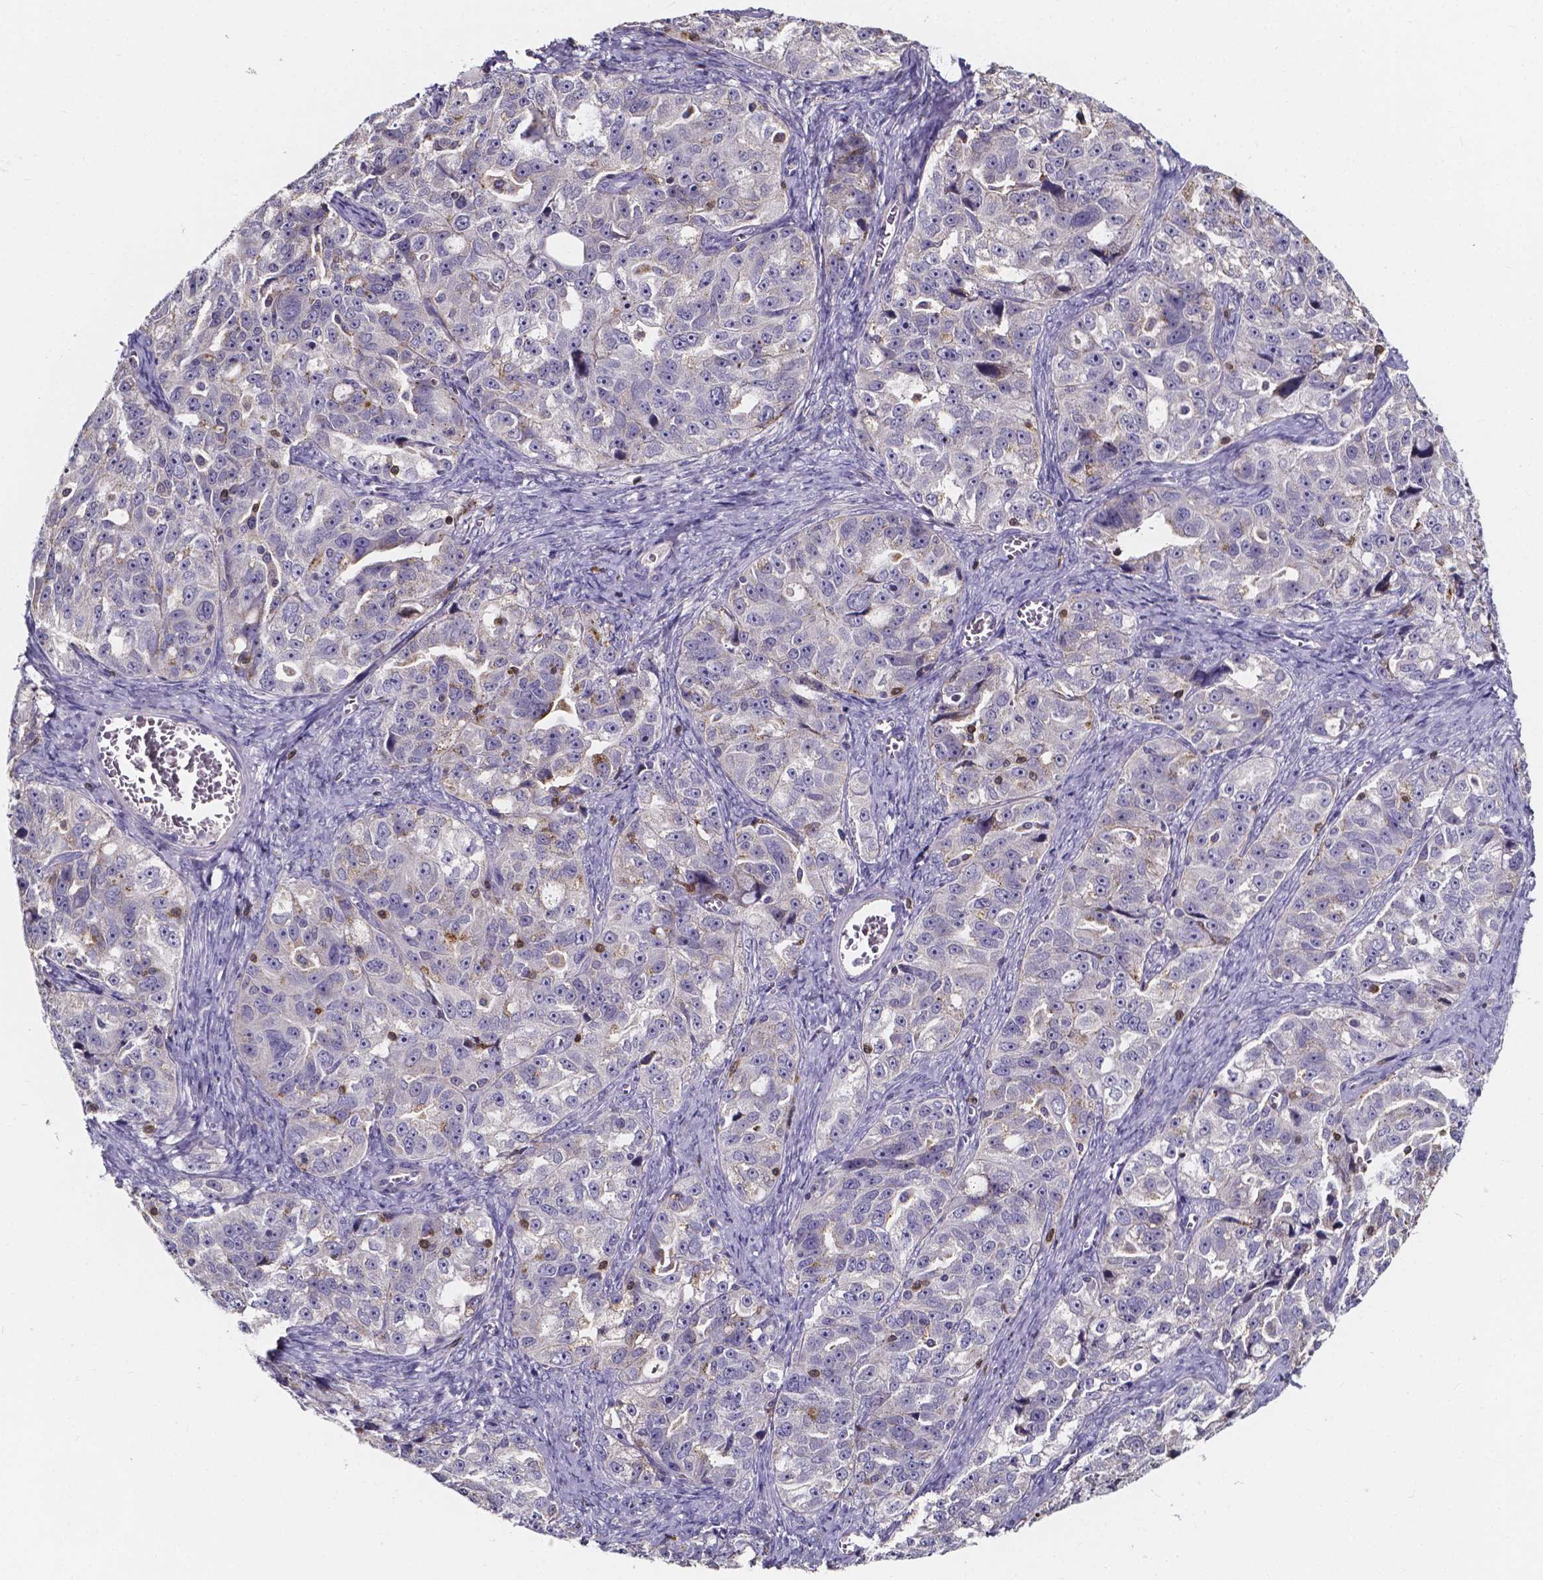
{"staining": {"intensity": "moderate", "quantity": "<25%", "location": "cytoplasmic/membranous"}, "tissue": "ovarian cancer", "cell_type": "Tumor cells", "image_type": "cancer", "snomed": [{"axis": "morphology", "description": "Cystadenocarcinoma, serous, NOS"}, {"axis": "topography", "description": "Ovary"}], "caption": "Protein staining reveals moderate cytoplasmic/membranous expression in approximately <25% of tumor cells in ovarian cancer (serous cystadenocarcinoma).", "gene": "THEMIS", "patient": {"sex": "female", "age": 51}}